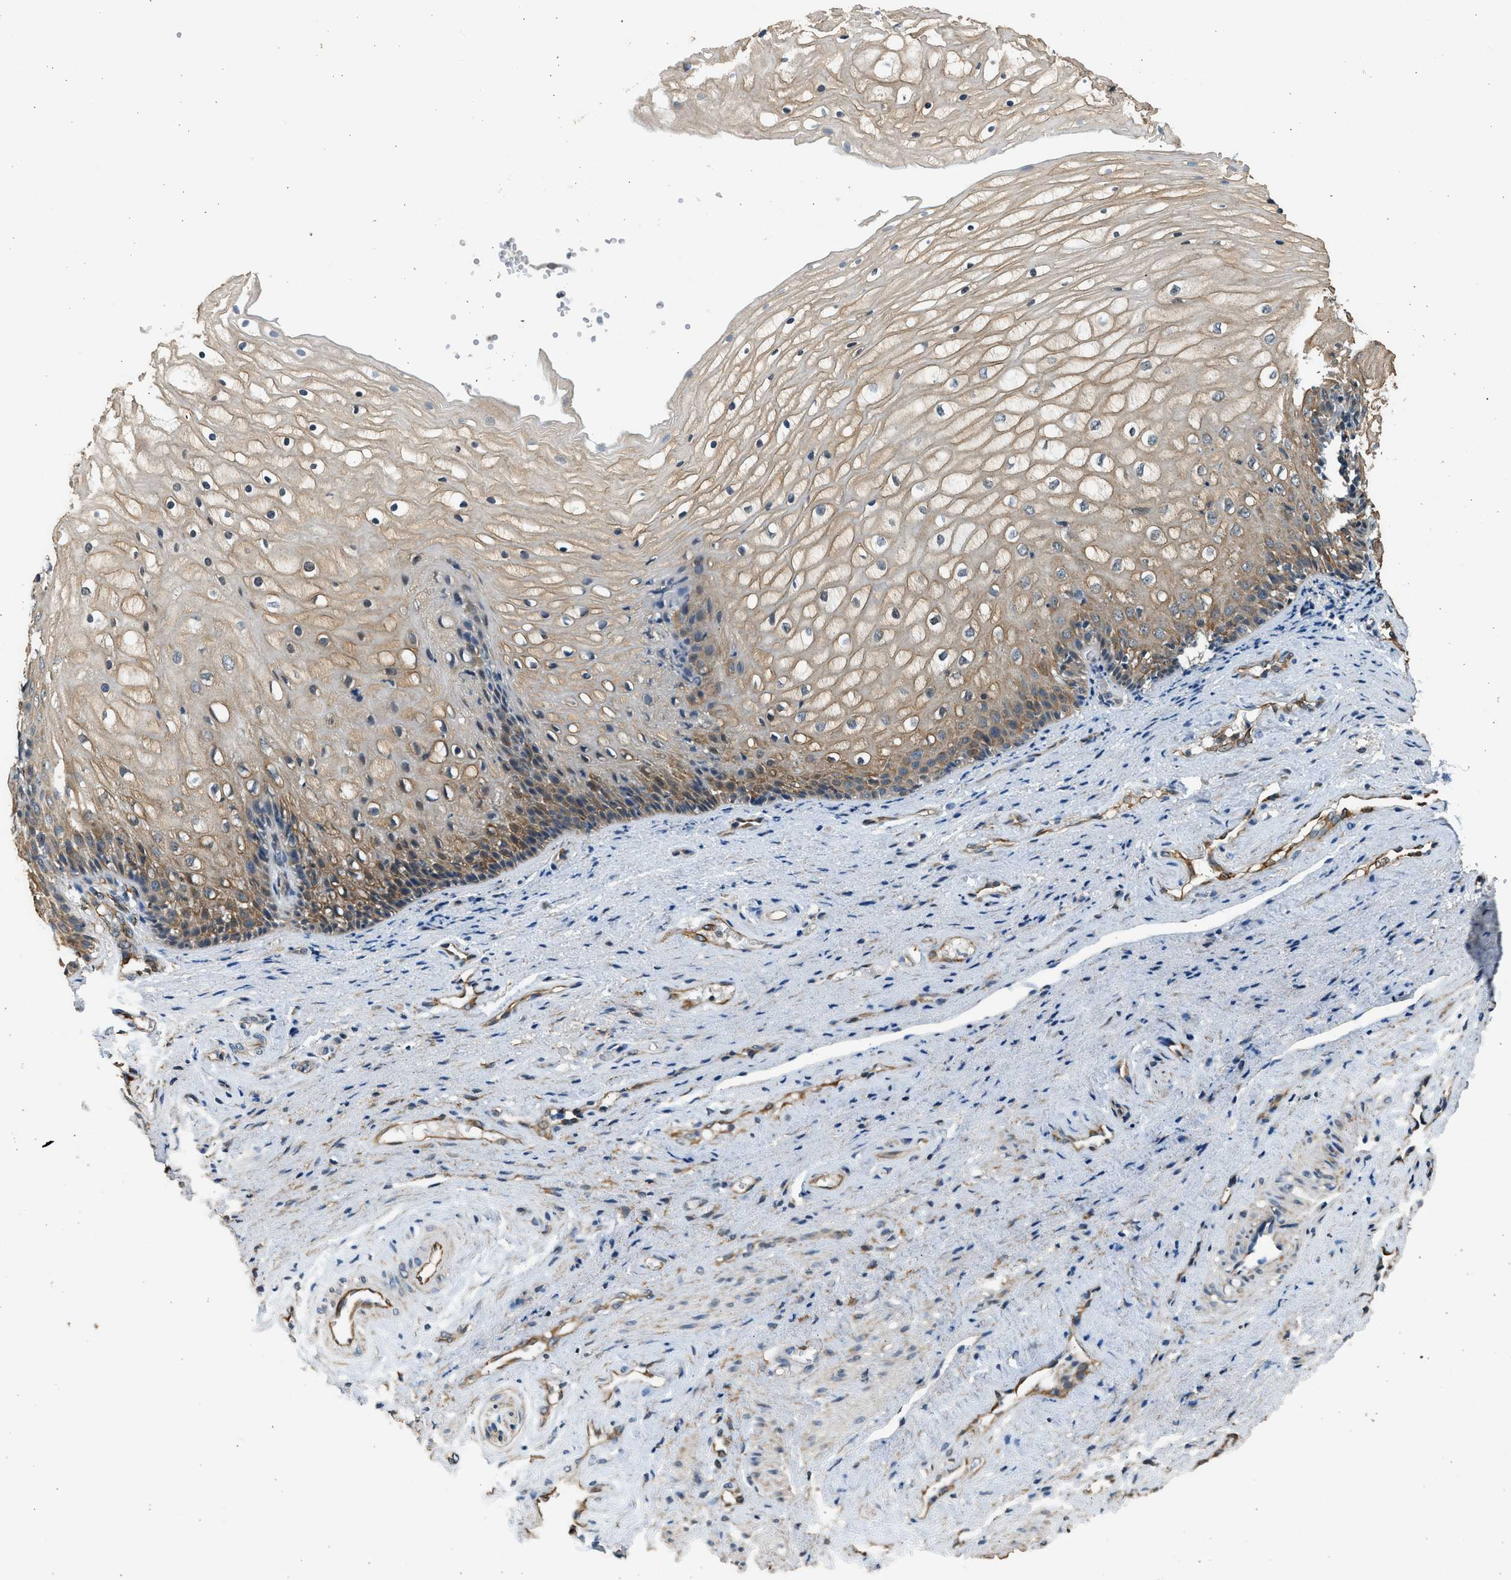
{"staining": {"intensity": "weak", "quantity": "25%-75%", "location": "cytoplasmic/membranous"}, "tissue": "vagina", "cell_type": "Squamous epithelial cells", "image_type": "normal", "snomed": [{"axis": "morphology", "description": "Normal tissue, NOS"}, {"axis": "topography", "description": "Vagina"}], "caption": "This image exhibits immunohistochemistry (IHC) staining of normal vagina, with low weak cytoplasmic/membranous positivity in about 25%-75% of squamous epithelial cells.", "gene": "PCLO", "patient": {"sex": "female", "age": 34}}